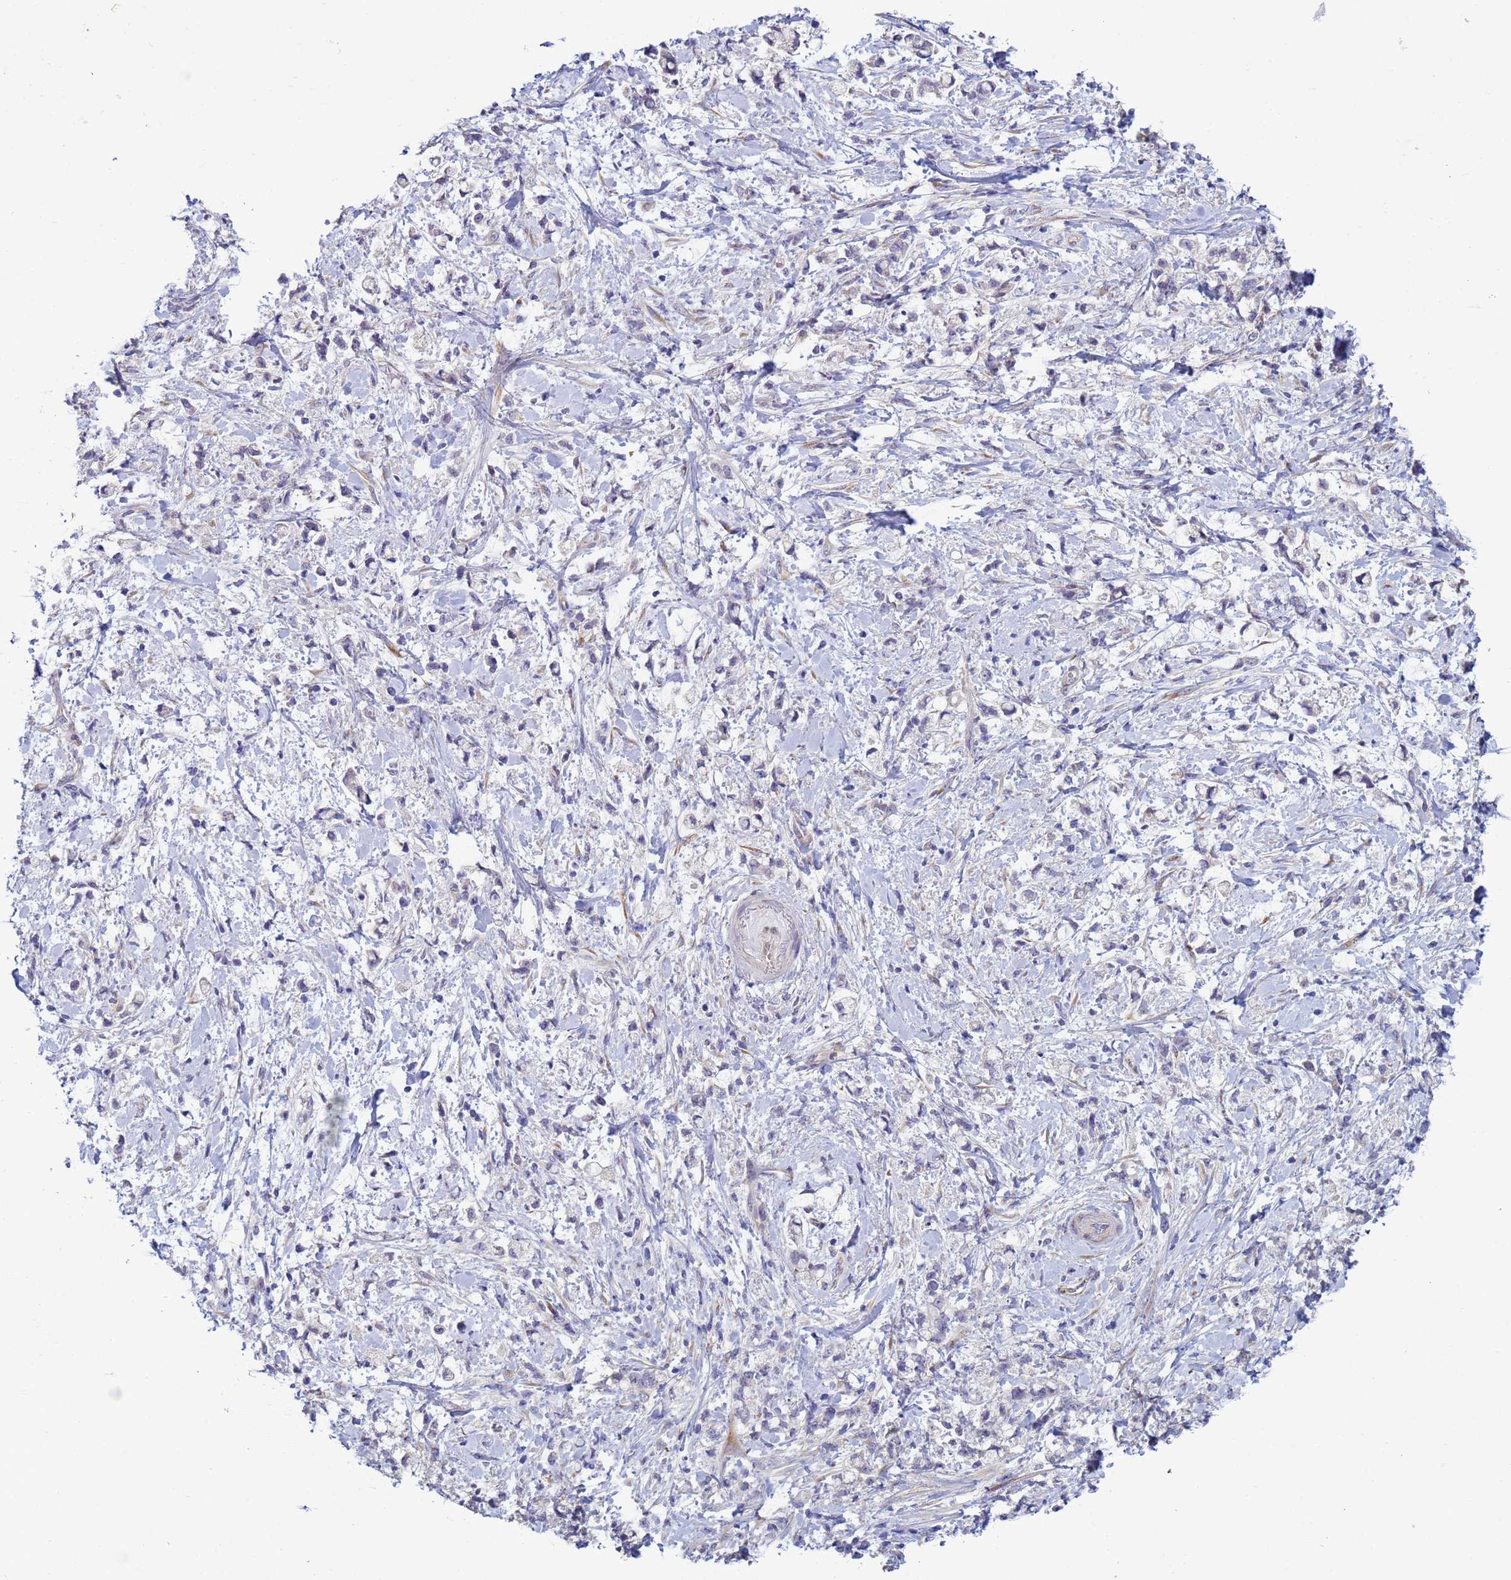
{"staining": {"intensity": "weak", "quantity": "25%-75%", "location": "cytoplasmic/membranous"}, "tissue": "stomach cancer", "cell_type": "Tumor cells", "image_type": "cancer", "snomed": [{"axis": "morphology", "description": "Adenocarcinoma, NOS"}, {"axis": "topography", "description": "Stomach"}], "caption": "High-power microscopy captured an immunohistochemistry (IHC) image of stomach cancer (adenocarcinoma), revealing weak cytoplasmic/membranous staining in about 25%-75% of tumor cells. (DAB (3,3'-diaminobenzidine) IHC, brown staining for protein, blue staining for nuclei).", "gene": "TRPC6", "patient": {"sex": "female", "age": 60}}